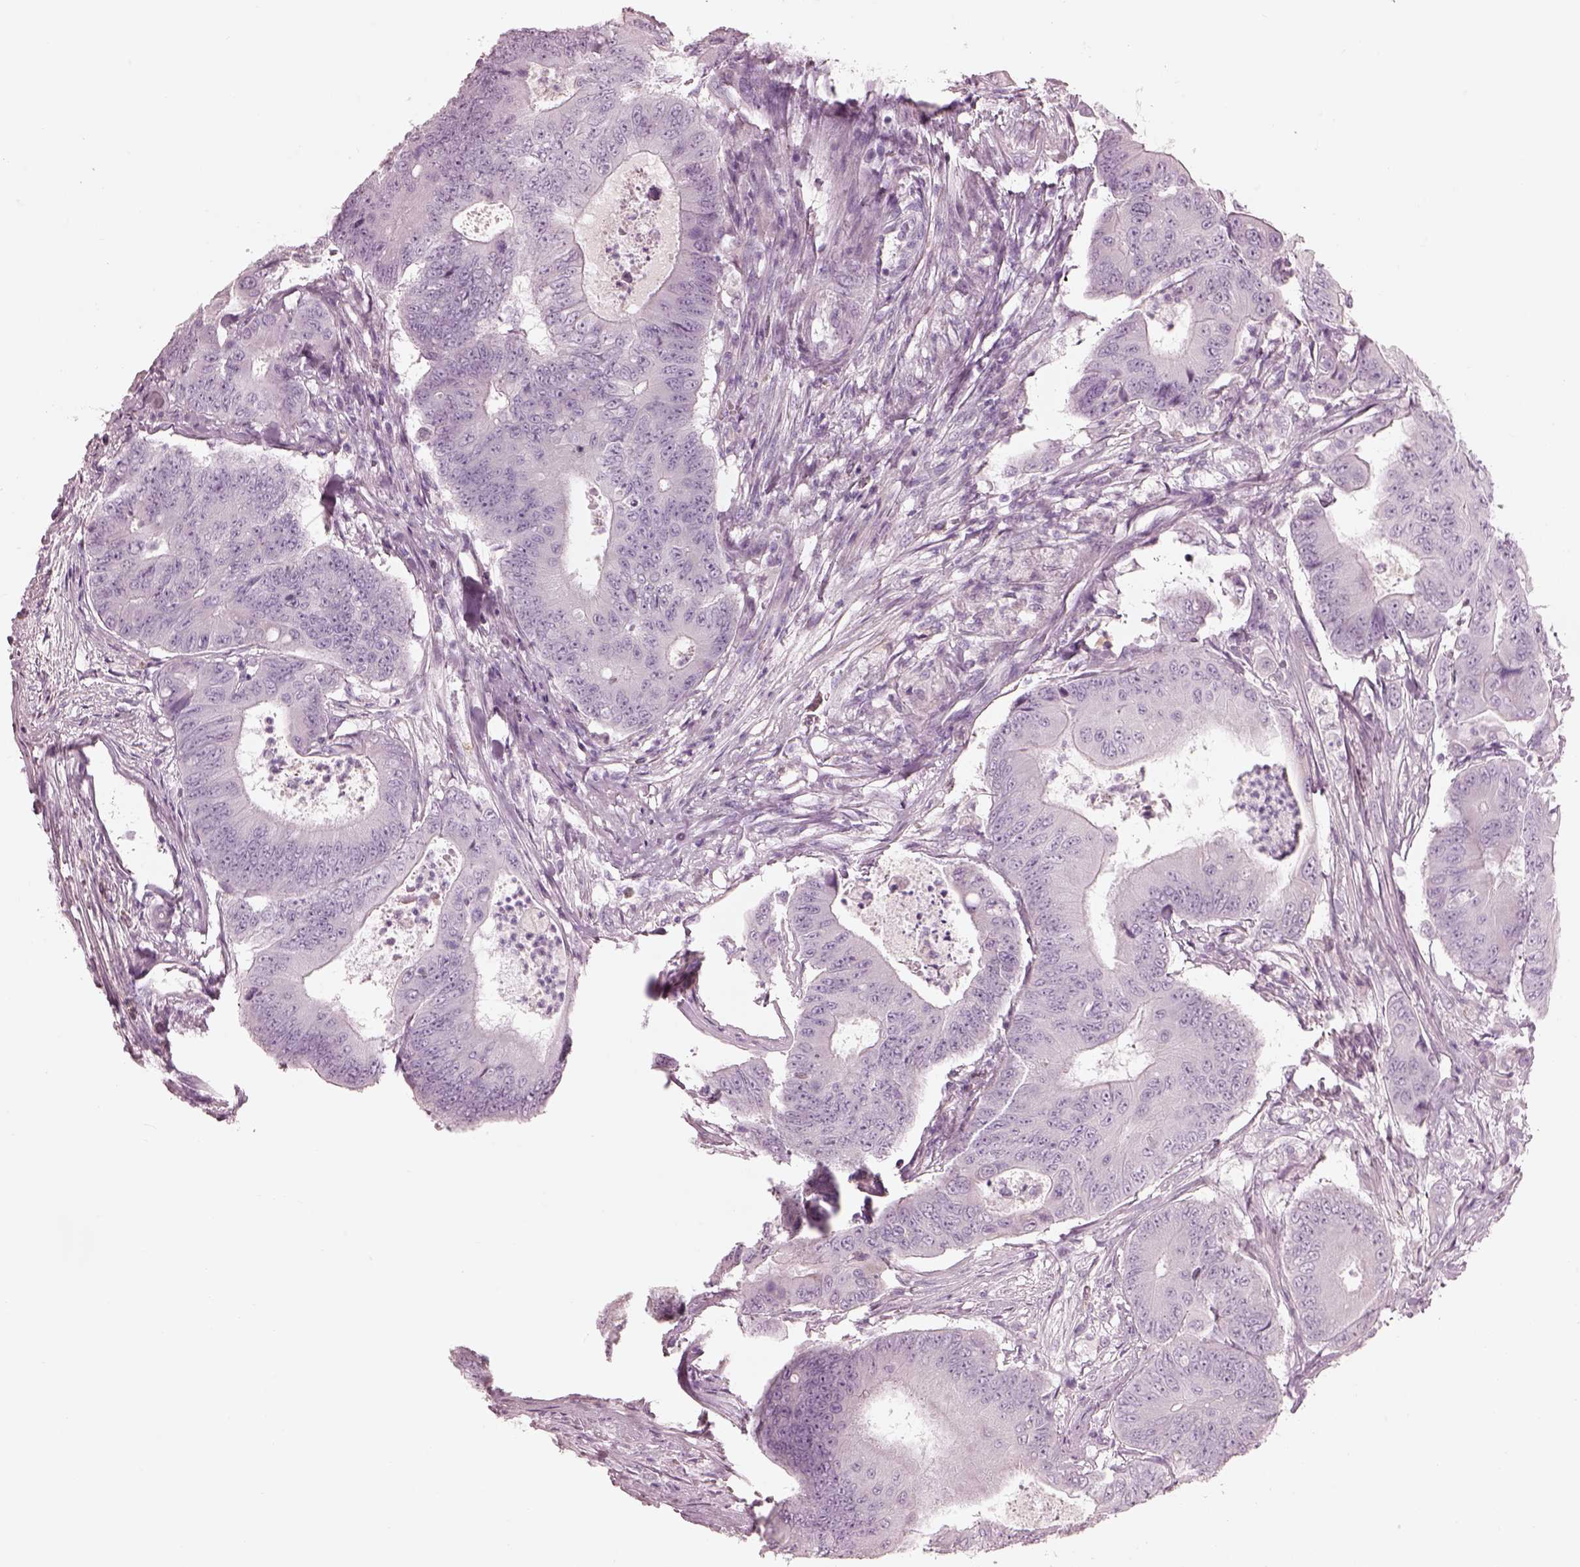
{"staining": {"intensity": "negative", "quantity": "none", "location": "none"}, "tissue": "colorectal cancer", "cell_type": "Tumor cells", "image_type": "cancer", "snomed": [{"axis": "morphology", "description": "Adenocarcinoma, NOS"}, {"axis": "topography", "description": "Colon"}], "caption": "Human colorectal adenocarcinoma stained for a protein using immunohistochemistry exhibits no staining in tumor cells.", "gene": "RSPH9", "patient": {"sex": "female", "age": 48}}